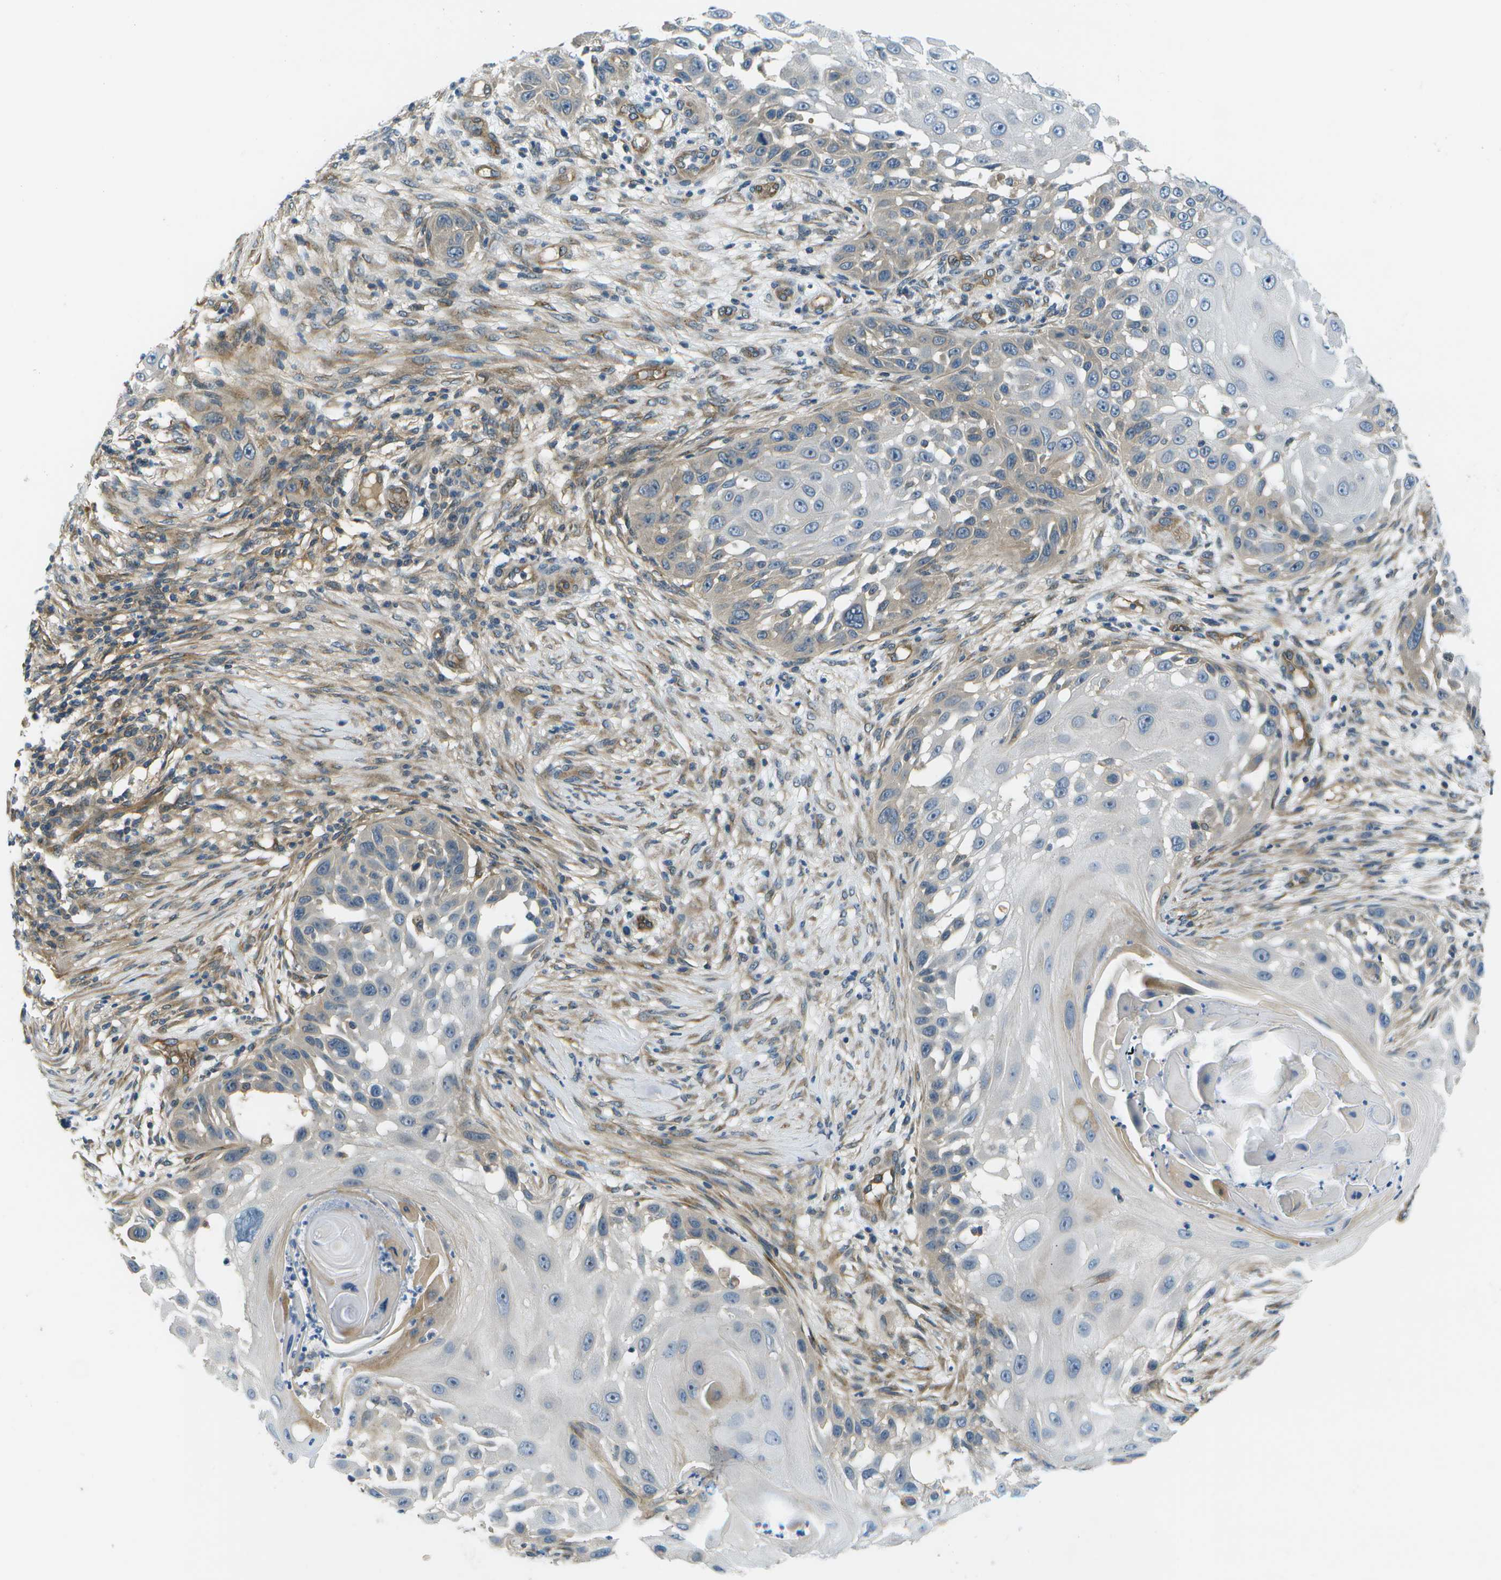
{"staining": {"intensity": "weak", "quantity": "<25%", "location": "cytoplasmic/membranous"}, "tissue": "skin cancer", "cell_type": "Tumor cells", "image_type": "cancer", "snomed": [{"axis": "morphology", "description": "Squamous cell carcinoma, NOS"}, {"axis": "topography", "description": "Skin"}], "caption": "Immunohistochemistry (IHC) photomicrograph of neoplastic tissue: squamous cell carcinoma (skin) stained with DAB (3,3'-diaminobenzidine) reveals no significant protein expression in tumor cells. Nuclei are stained in blue.", "gene": "CTIF", "patient": {"sex": "female", "age": 44}}